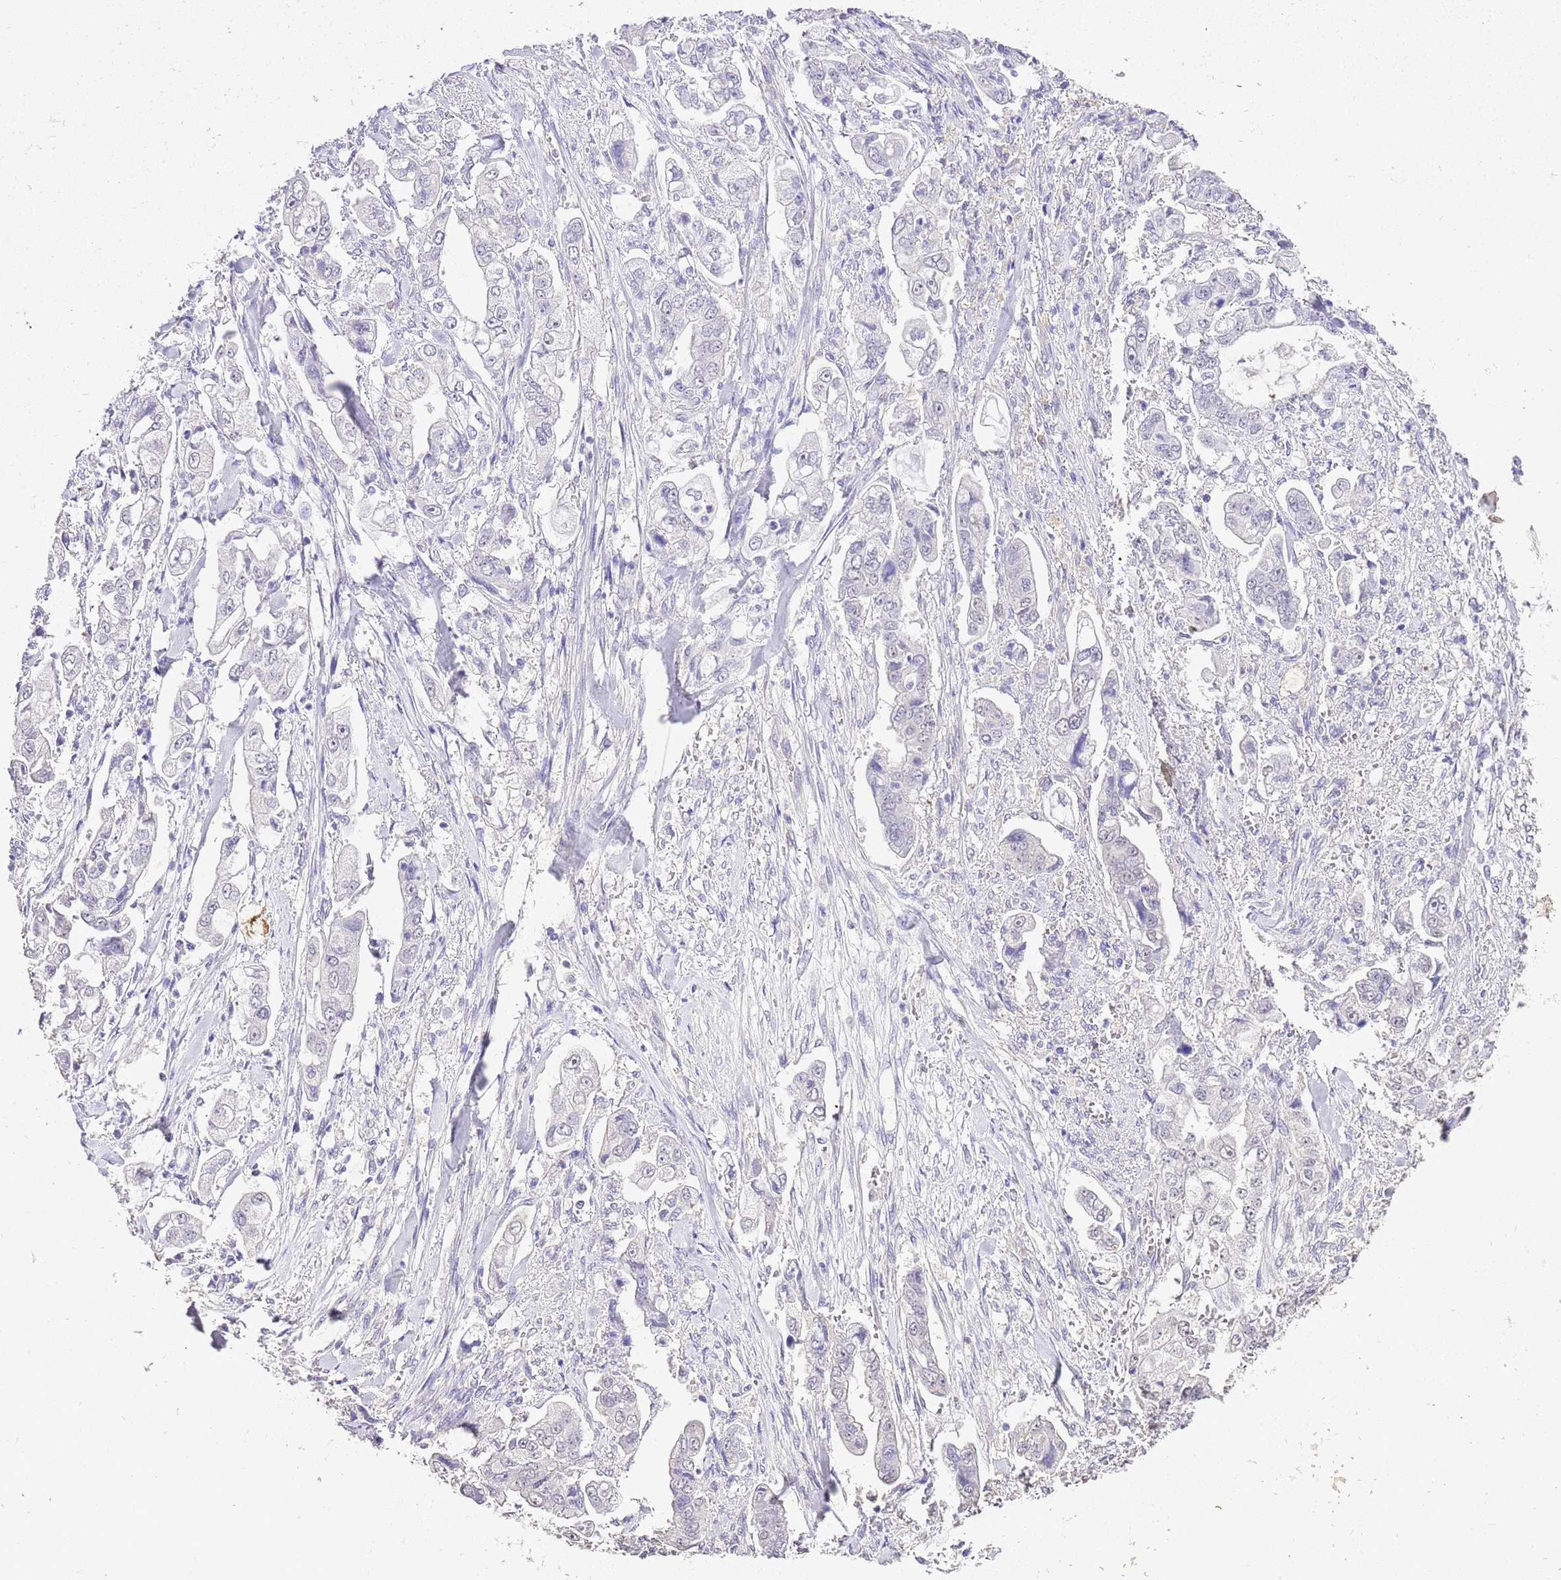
{"staining": {"intensity": "weak", "quantity": "25%-75%", "location": "nuclear"}, "tissue": "stomach cancer", "cell_type": "Tumor cells", "image_type": "cancer", "snomed": [{"axis": "morphology", "description": "Adenocarcinoma, NOS"}, {"axis": "topography", "description": "Stomach"}], "caption": "An immunohistochemistry (IHC) histopathology image of neoplastic tissue is shown. Protein staining in brown highlights weak nuclear positivity in stomach cancer within tumor cells. (Stains: DAB in brown, nuclei in blue, Microscopy: brightfield microscopy at high magnification).", "gene": "IZUMO4", "patient": {"sex": "male", "age": 62}}